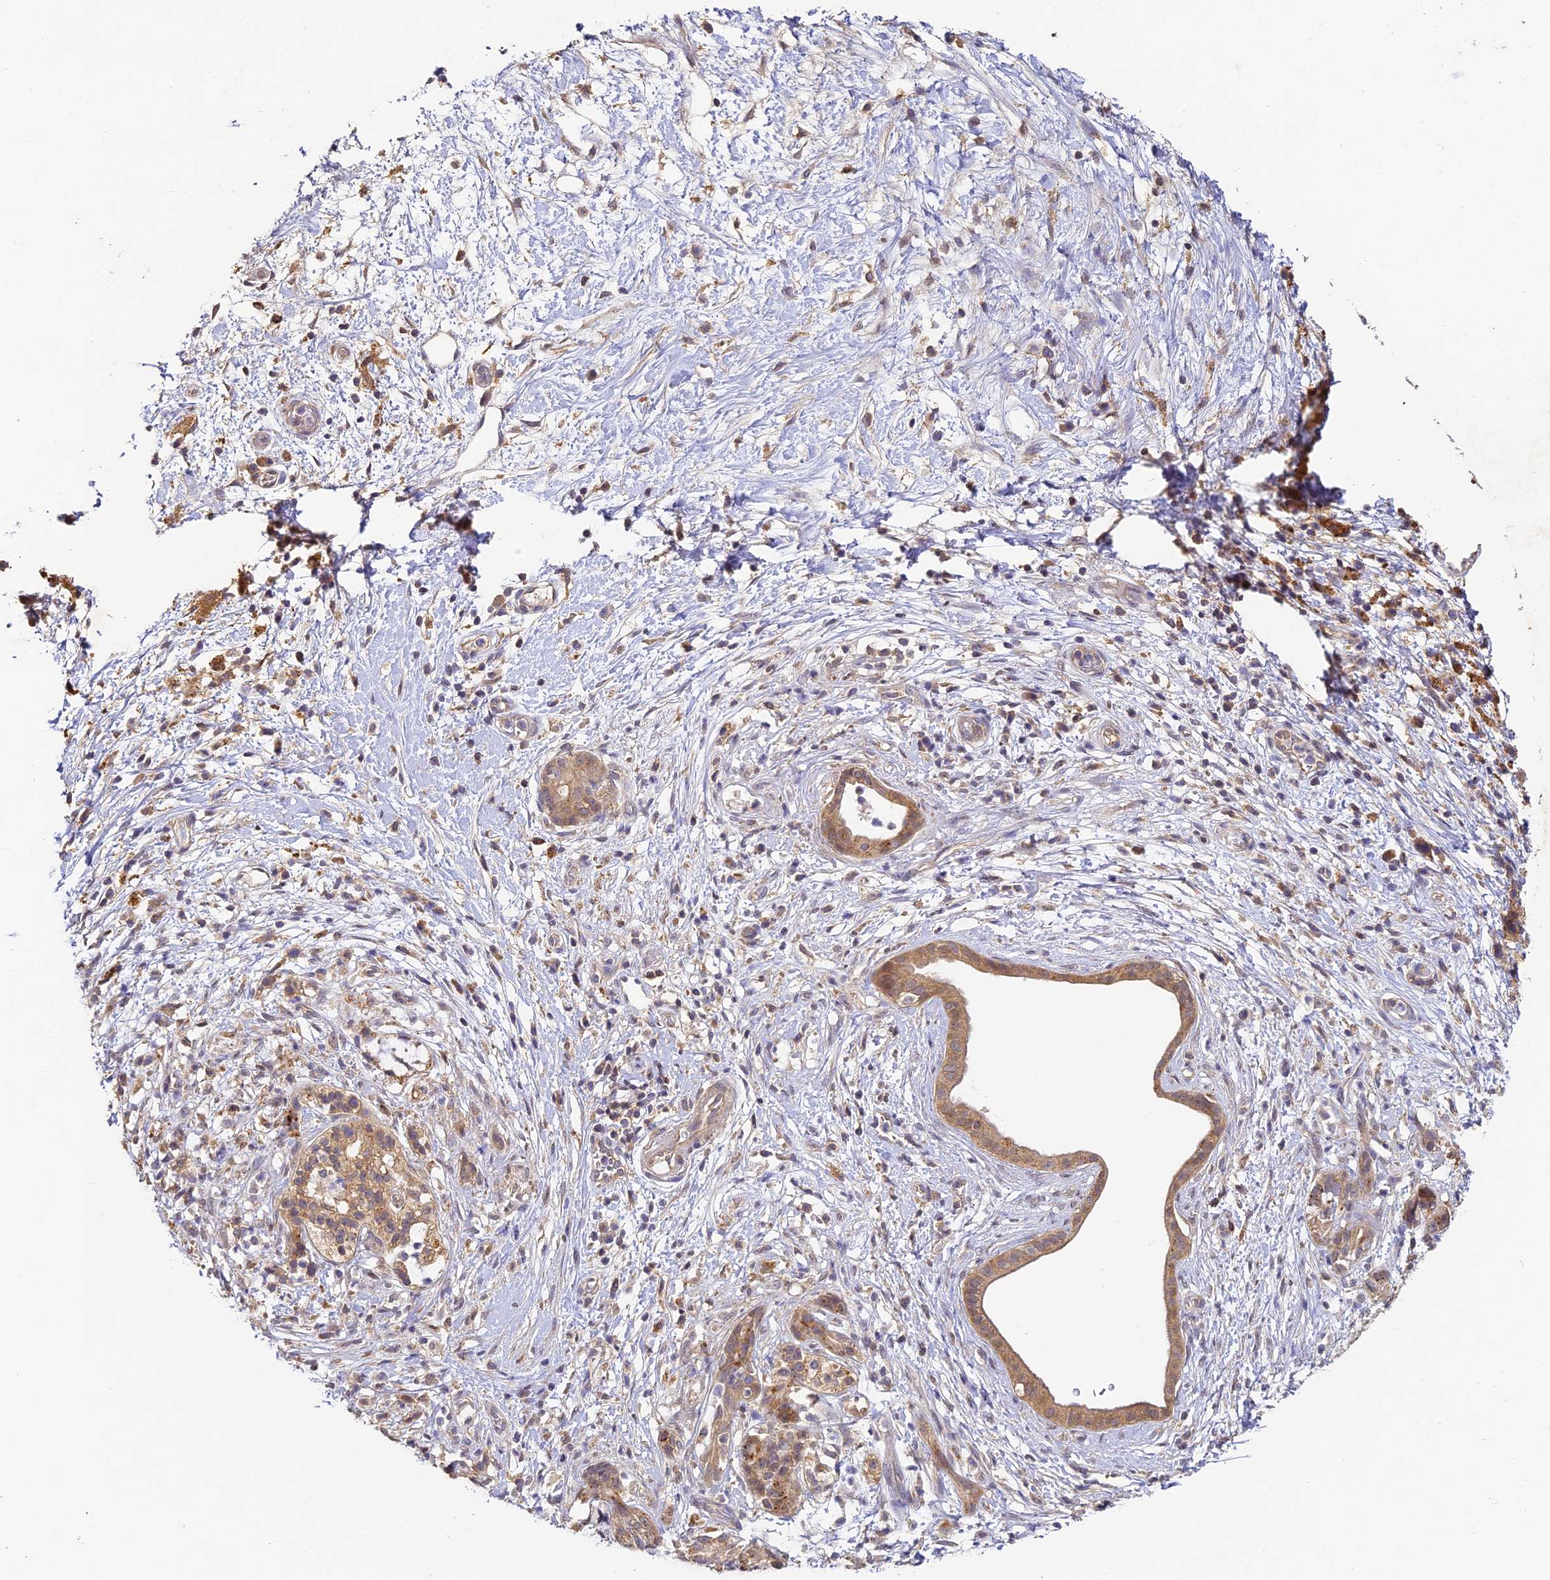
{"staining": {"intensity": "moderate", "quantity": ">75%", "location": "cytoplasmic/membranous"}, "tissue": "pancreatic cancer", "cell_type": "Tumor cells", "image_type": "cancer", "snomed": [{"axis": "morphology", "description": "Adenocarcinoma, NOS"}, {"axis": "topography", "description": "Pancreas"}], "caption": "Immunohistochemistry (IHC) photomicrograph of neoplastic tissue: adenocarcinoma (pancreatic) stained using immunohistochemistry reveals medium levels of moderate protein expression localized specifically in the cytoplasmic/membranous of tumor cells, appearing as a cytoplasmic/membranous brown color.", "gene": "YAE1", "patient": {"sex": "female", "age": 73}}